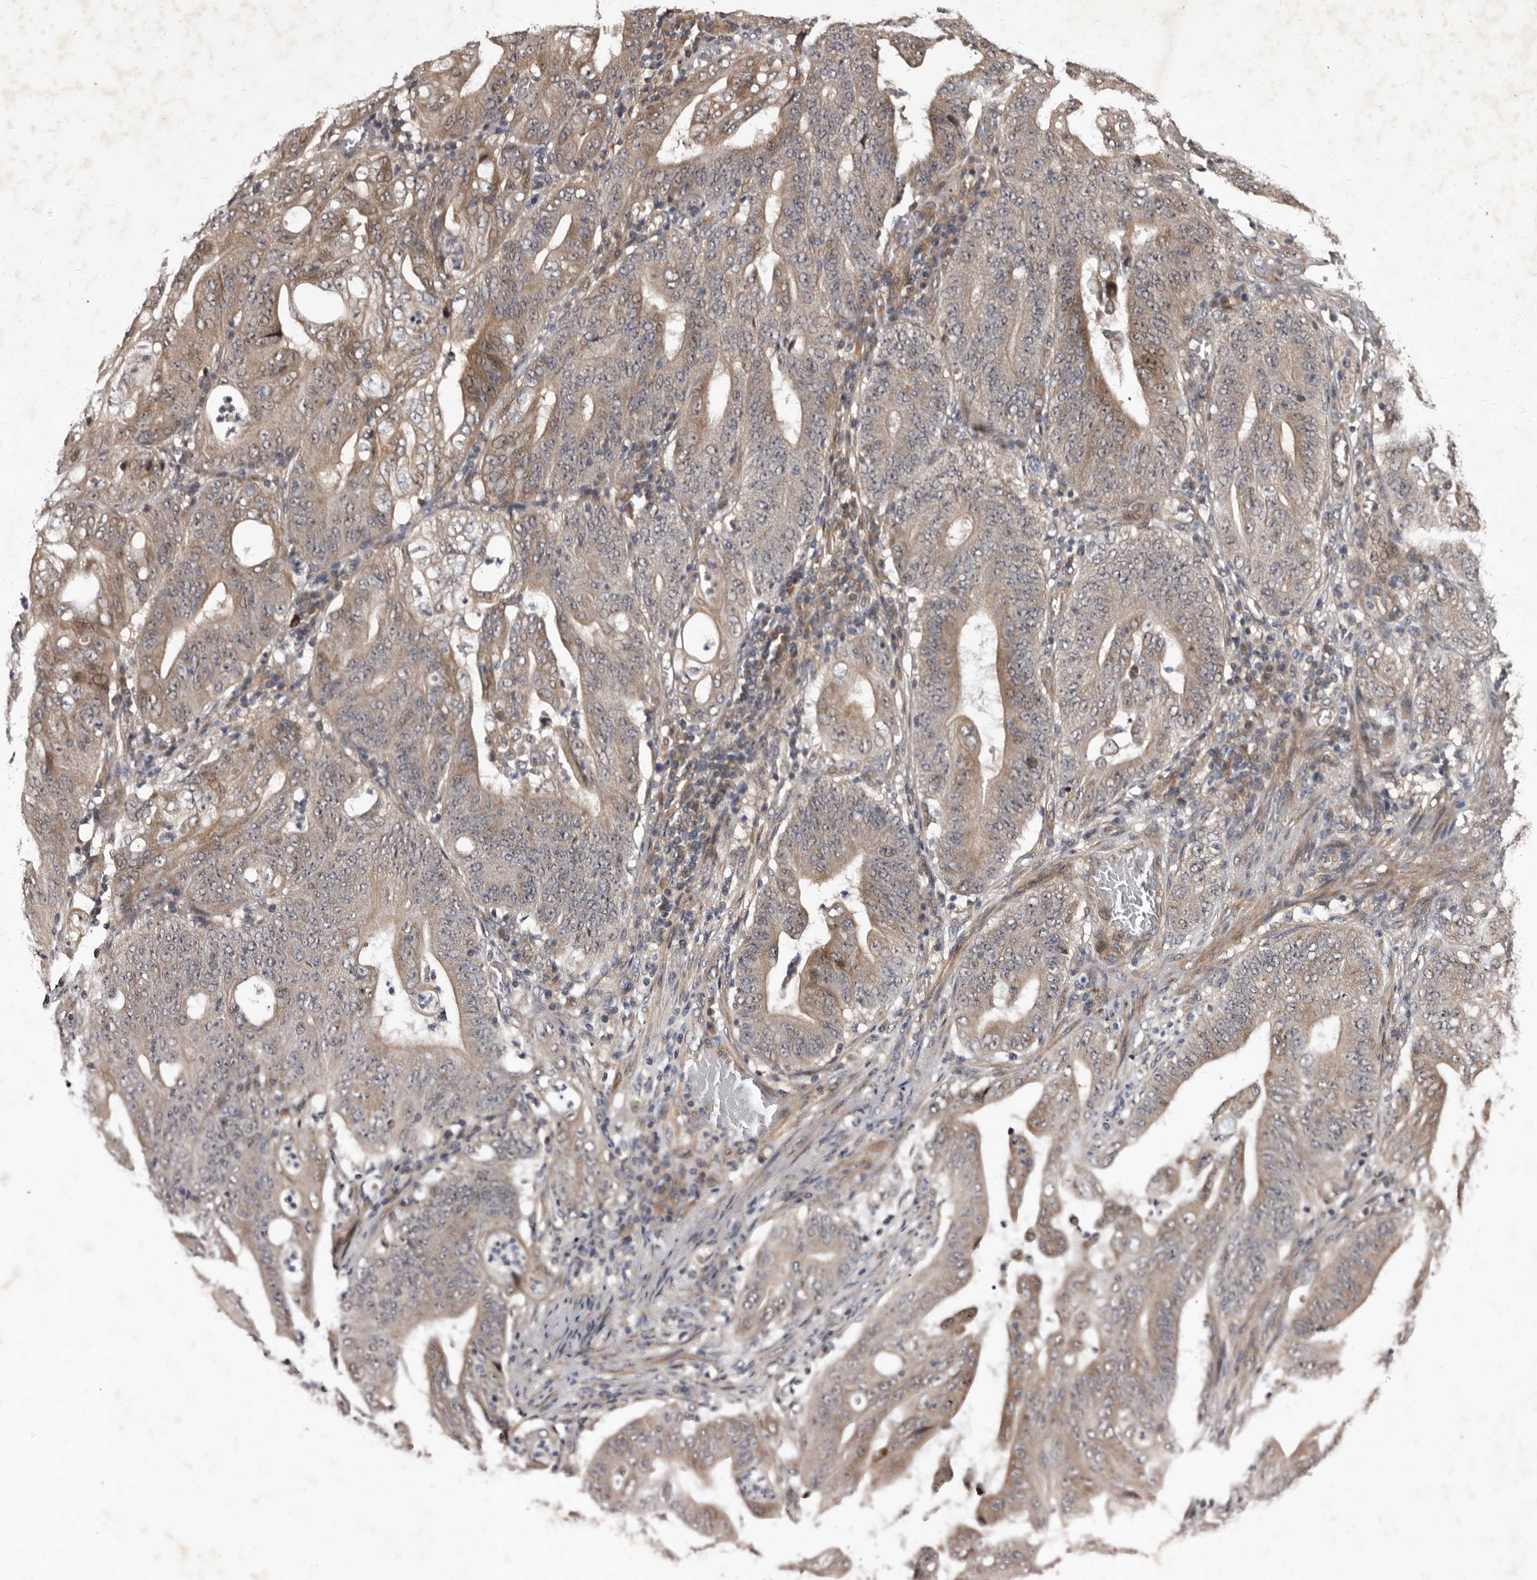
{"staining": {"intensity": "weak", "quantity": ">75%", "location": "cytoplasmic/membranous"}, "tissue": "stomach cancer", "cell_type": "Tumor cells", "image_type": "cancer", "snomed": [{"axis": "morphology", "description": "Adenocarcinoma, NOS"}, {"axis": "topography", "description": "Stomach"}], "caption": "Protein staining shows weak cytoplasmic/membranous expression in about >75% of tumor cells in stomach adenocarcinoma.", "gene": "MKRN3", "patient": {"sex": "female", "age": 73}}